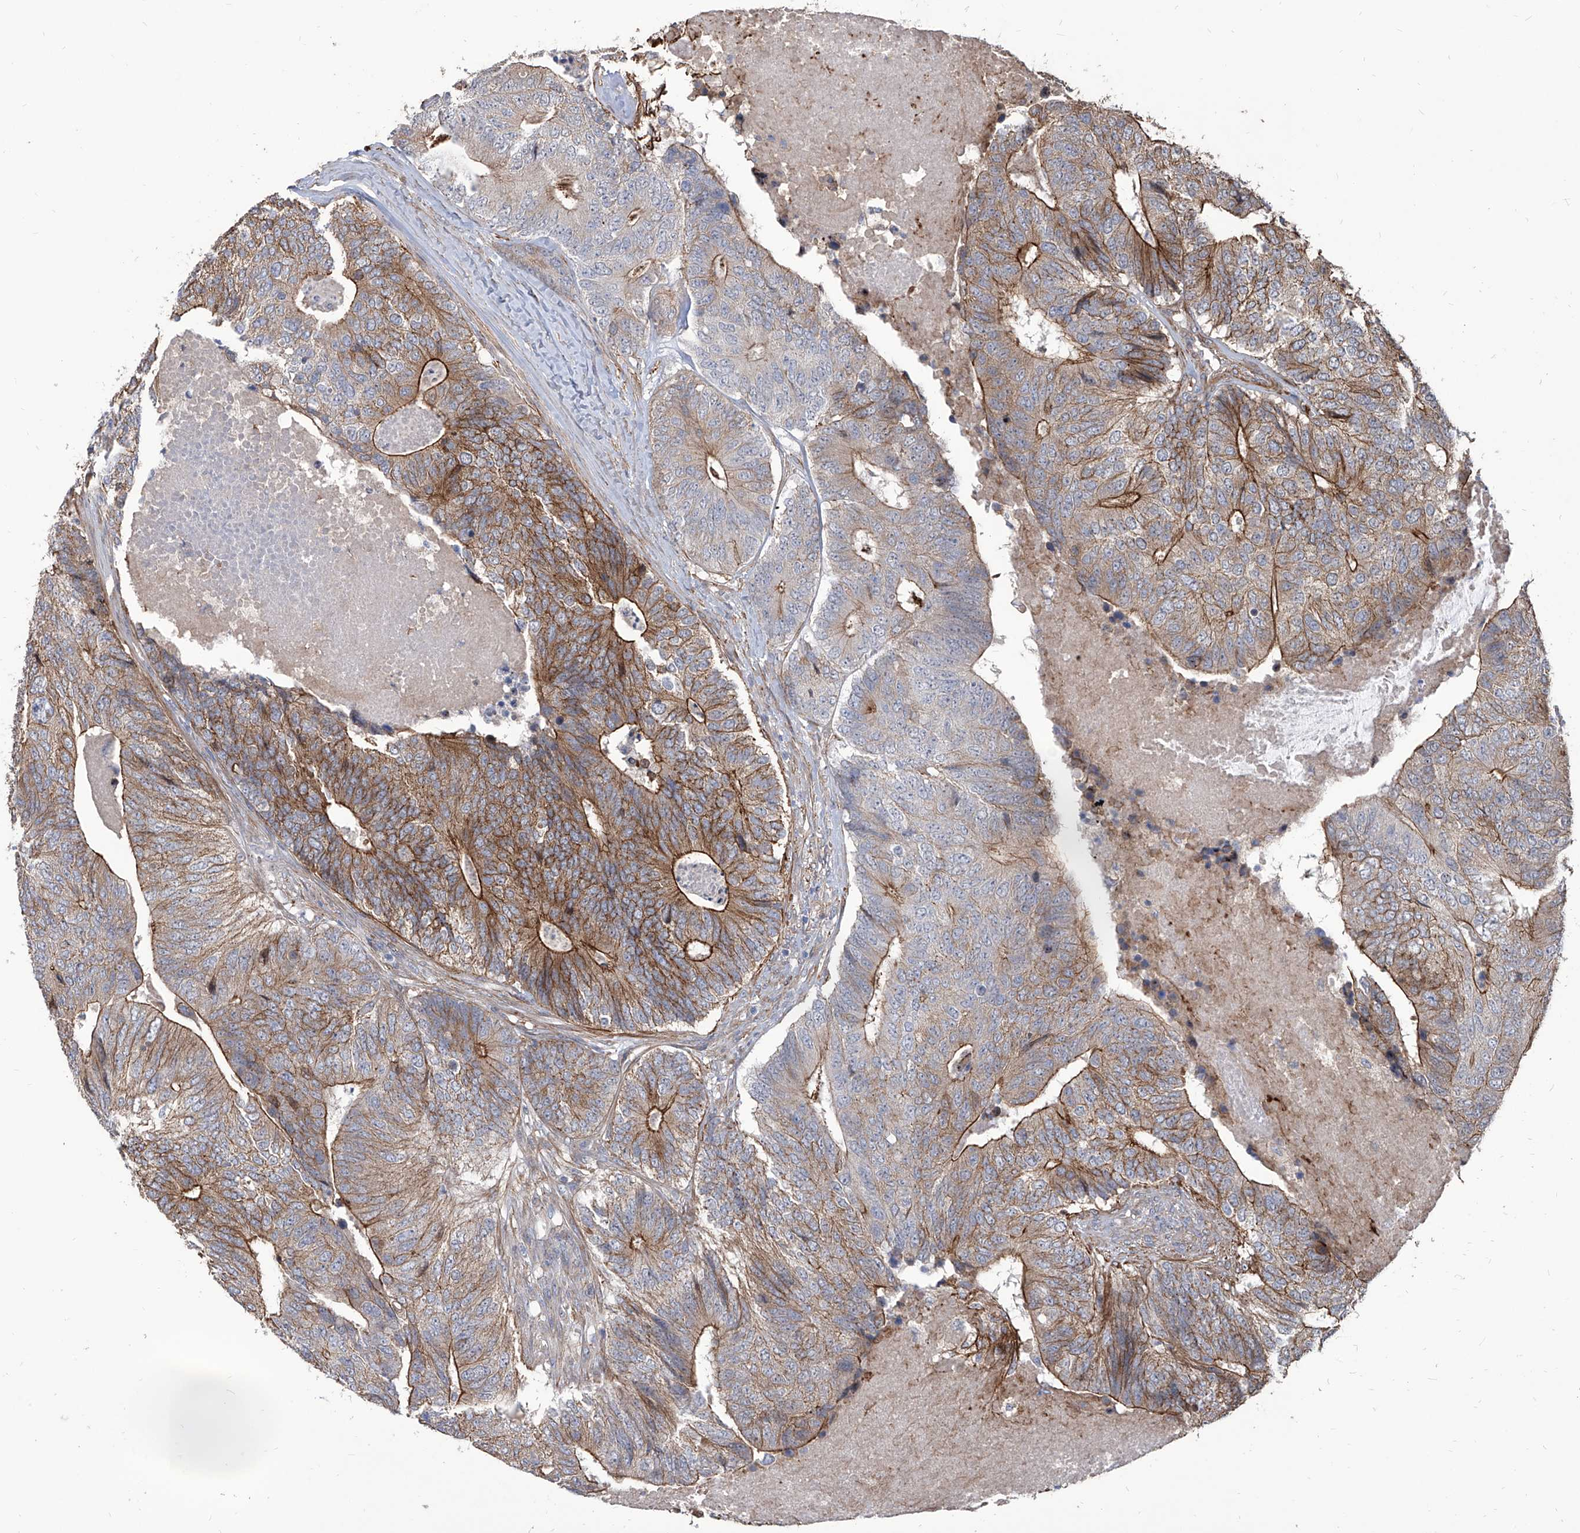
{"staining": {"intensity": "moderate", "quantity": "25%-75%", "location": "cytoplasmic/membranous"}, "tissue": "colorectal cancer", "cell_type": "Tumor cells", "image_type": "cancer", "snomed": [{"axis": "morphology", "description": "Adenocarcinoma, NOS"}, {"axis": "topography", "description": "Colon"}], "caption": "DAB immunohistochemical staining of human colorectal cancer (adenocarcinoma) demonstrates moderate cytoplasmic/membranous protein positivity in approximately 25%-75% of tumor cells. The staining is performed using DAB brown chromogen to label protein expression. The nuclei are counter-stained blue using hematoxylin.", "gene": "FAM83B", "patient": {"sex": "female", "age": 67}}